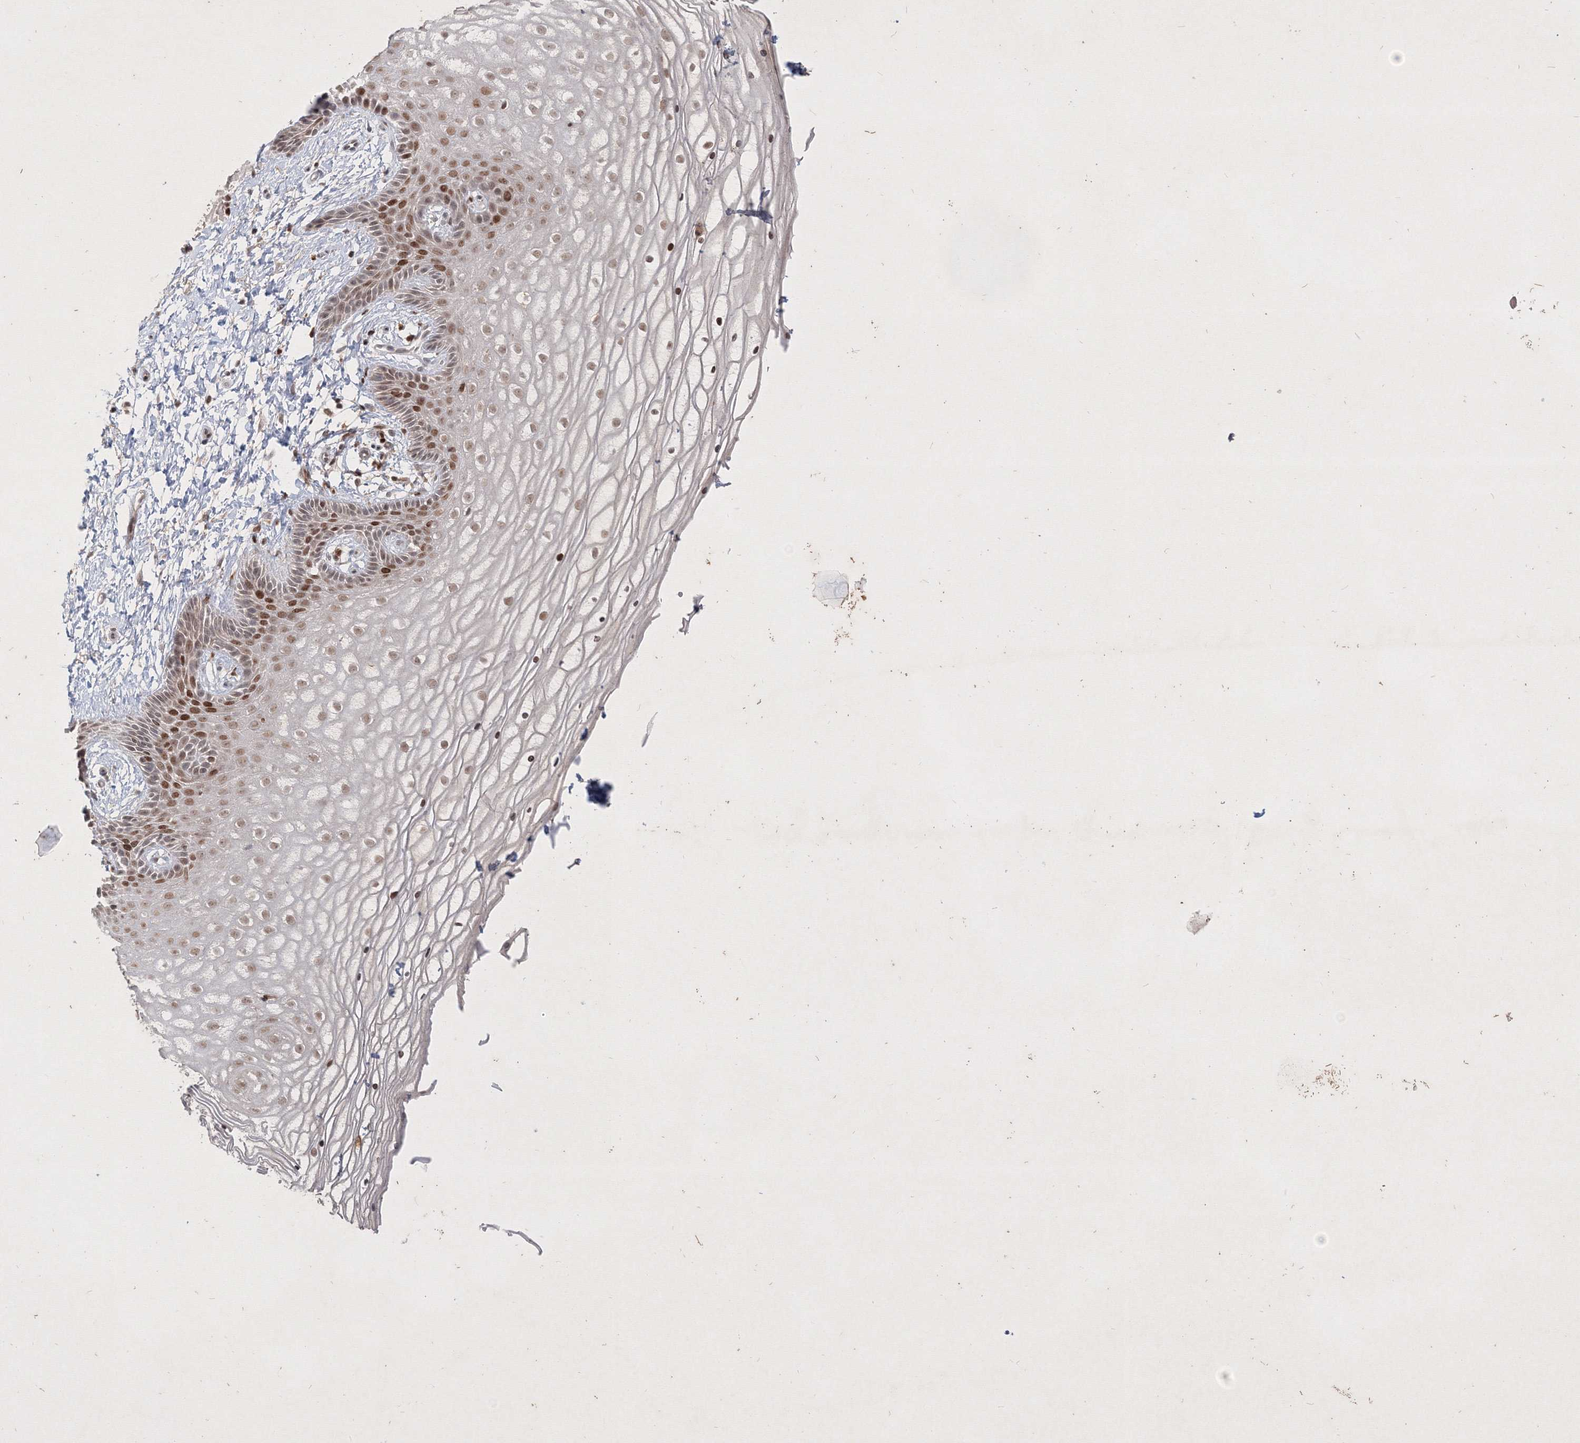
{"staining": {"intensity": "moderate", "quantity": "25%-75%", "location": "nuclear"}, "tissue": "vagina", "cell_type": "Squamous epithelial cells", "image_type": "normal", "snomed": [{"axis": "morphology", "description": "Normal tissue, NOS"}, {"axis": "topography", "description": "Vagina"}, {"axis": "topography", "description": "Cervix"}], "caption": "Approximately 25%-75% of squamous epithelial cells in unremarkable vagina exhibit moderate nuclear protein positivity as visualized by brown immunohistochemical staining.", "gene": "TAB1", "patient": {"sex": "female", "age": 40}}